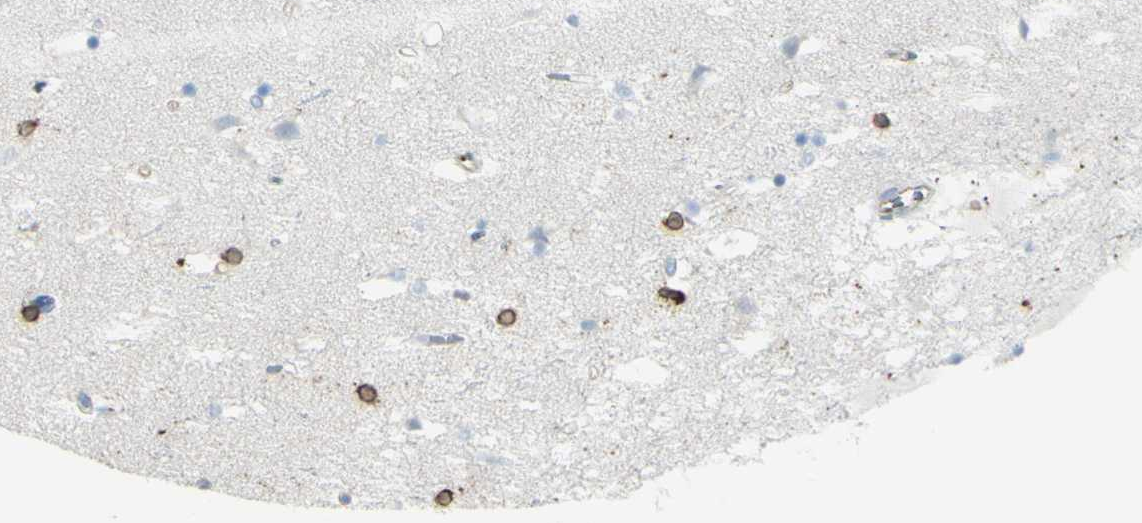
{"staining": {"intensity": "moderate", "quantity": ">75%", "location": "none"}, "tissue": "caudate", "cell_type": "Glial cells", "image_type": "normal", "snomed": [{"axis": "morphology", "description": "Normal tissue, NOS"}, {"axis": "topography", "description": "Lateral ventricle wall"}], "caption": "The photomicrograph displays immunohistochemical staining of unremarkable caudate. There is moderate None expression is seen in approximately >75% of glial cells.", "gene": "CD74", "patient": {"sex": "male", "age": 45}}